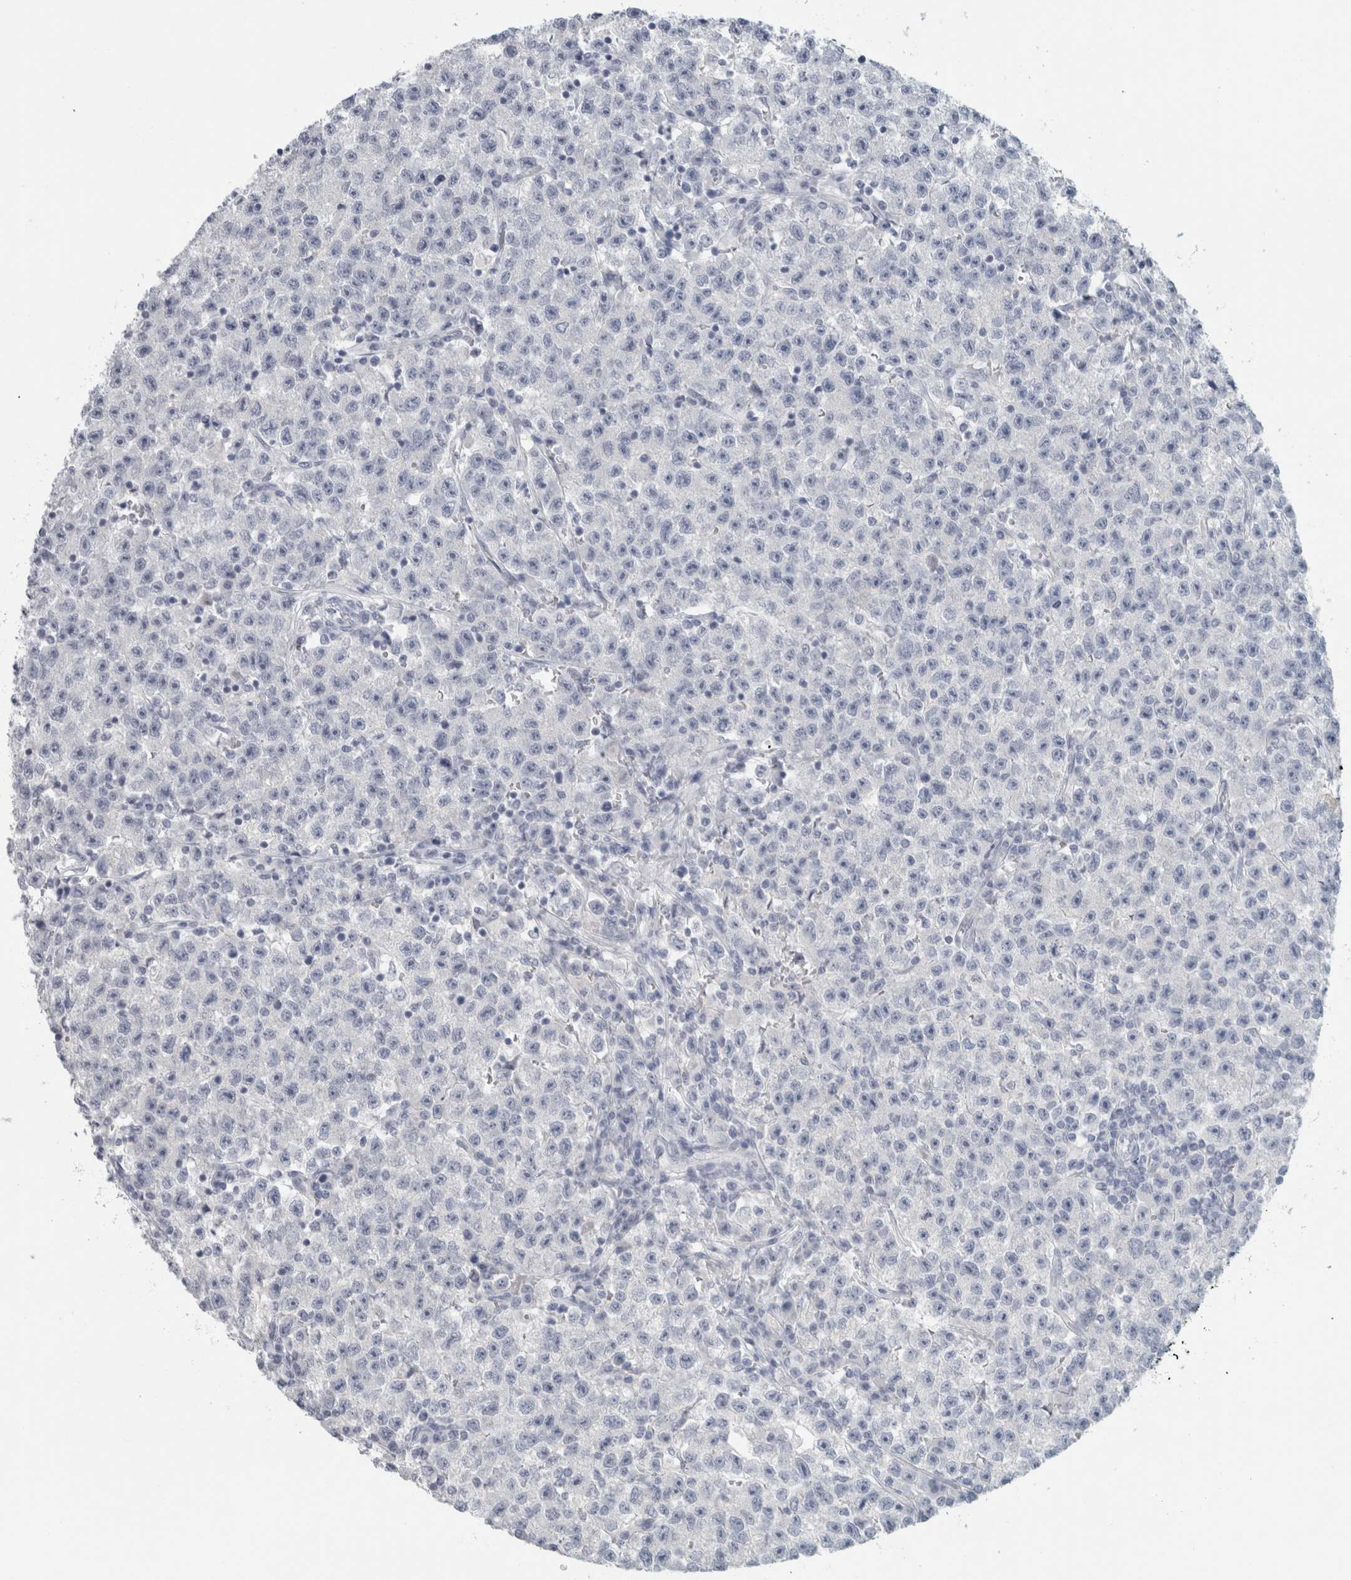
{"staining": {"intensity": "negative", "quantity": "none", "location": "none"}, "tissue": "testis cancer", "cell_type": "Tumor cells", "image_type": "cancer", "snomed": [{"axis": "morphology", "description": "Seminoma, NOS"}, {"axis": "topography", "description": "Testis"}], "caption": "There is no significant positivity in tumor cells of testis cancer (seminoma).", "gene": "SLC28A3", "patient": {"sex": "male", "age": 22}}